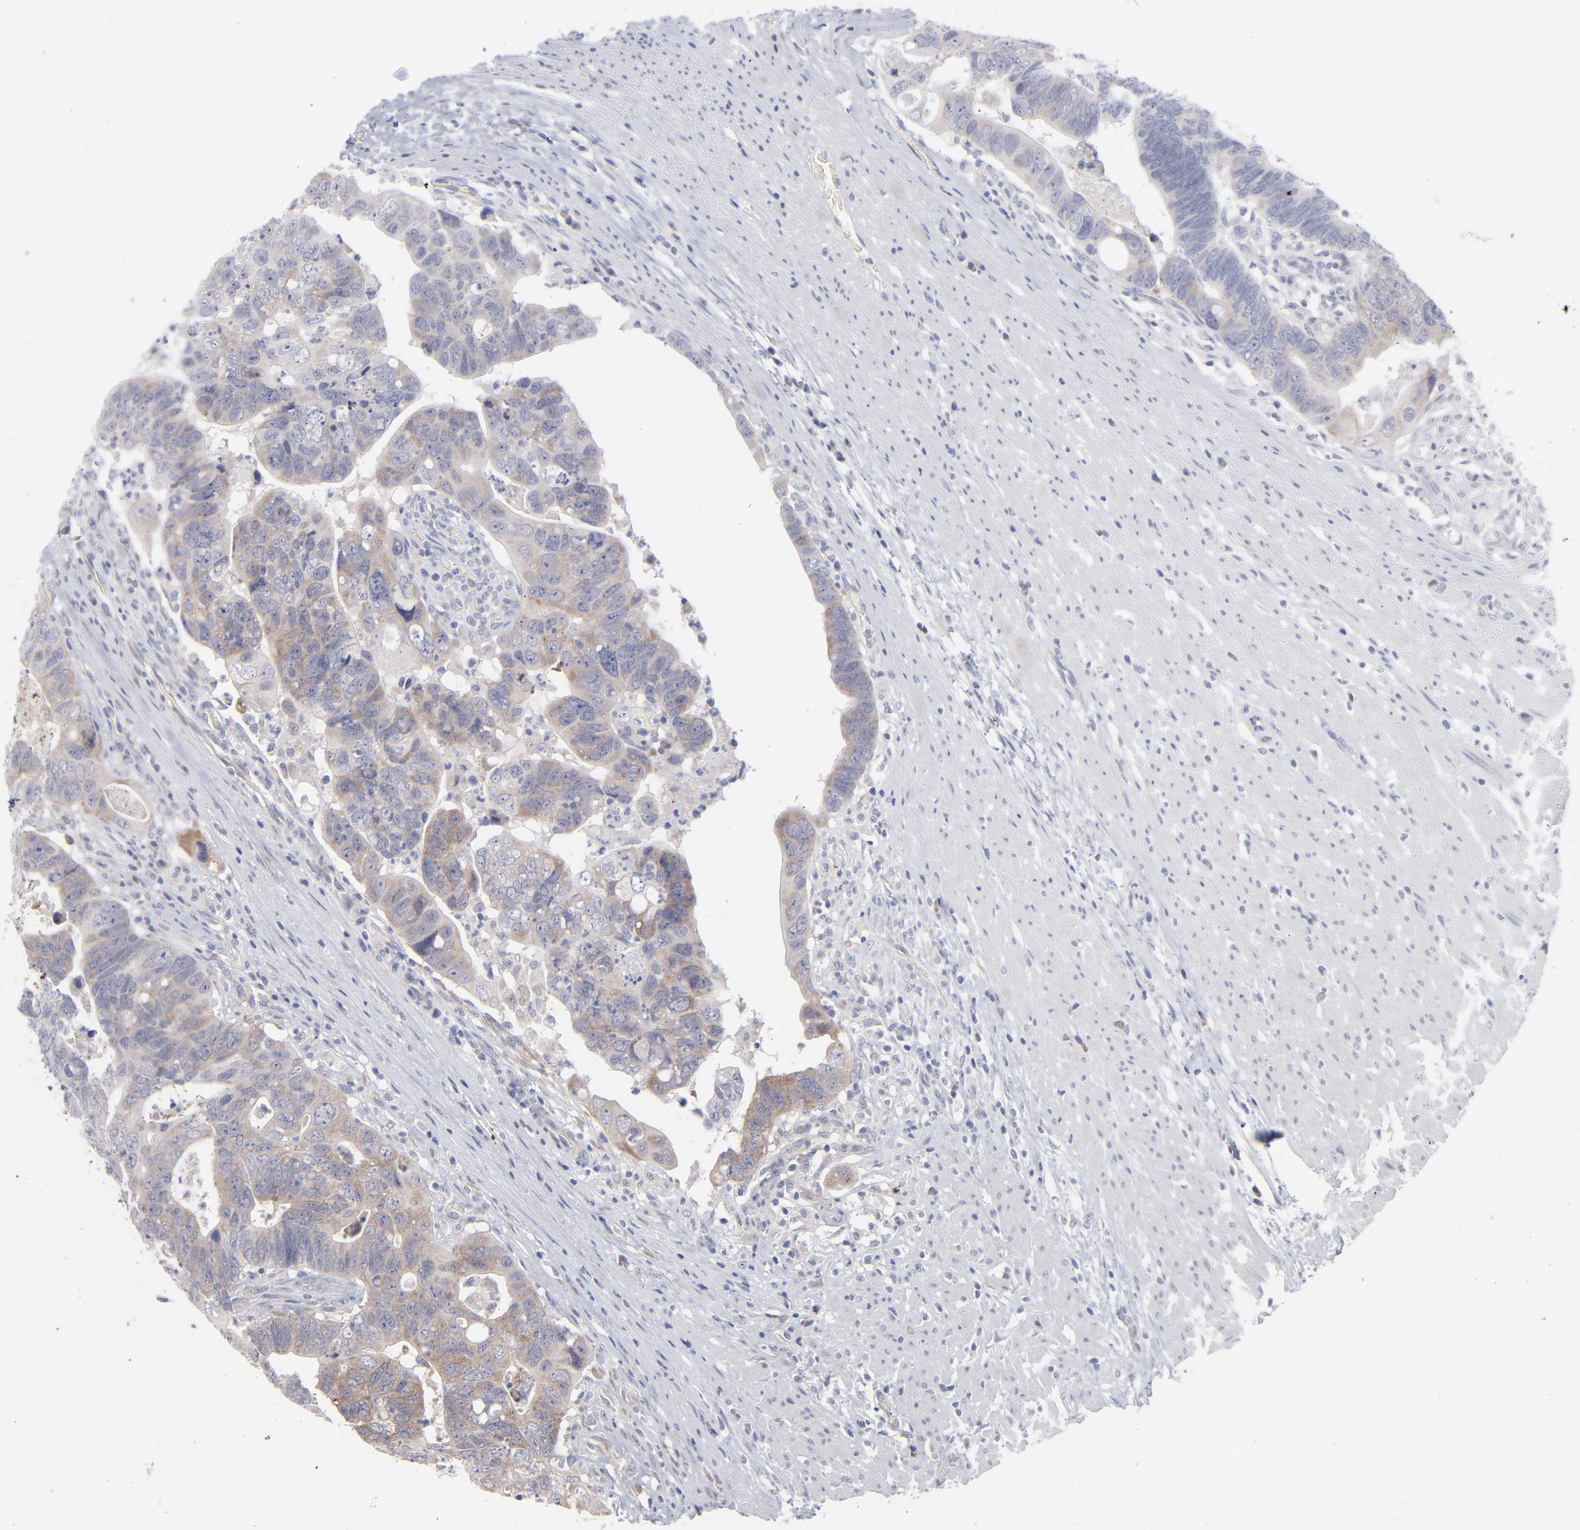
{"staining": {"intensity": "weak", "quantity": "<25%", "location": "cytoplasmic/membranous"}, "tissue": "colorectal cancer", "cell_type": "Tumor cells", "image_type": "cancer", "snomed": [{"axis": "morphology", "description": "Adenocarcinoma, NOS"}, {"axis": "topography", "description": "Rectum"}], "caption": "High magnification brightfield microscopy of colorectal adenocarcinoma stained with DAB (3,3'-diaminobenzidine) (brown) and counterstained with hematoxylin (blue): tumor cells show no significant expression.", "gene": "RPS24", "patient": {"sex": "male", "age": 53}}